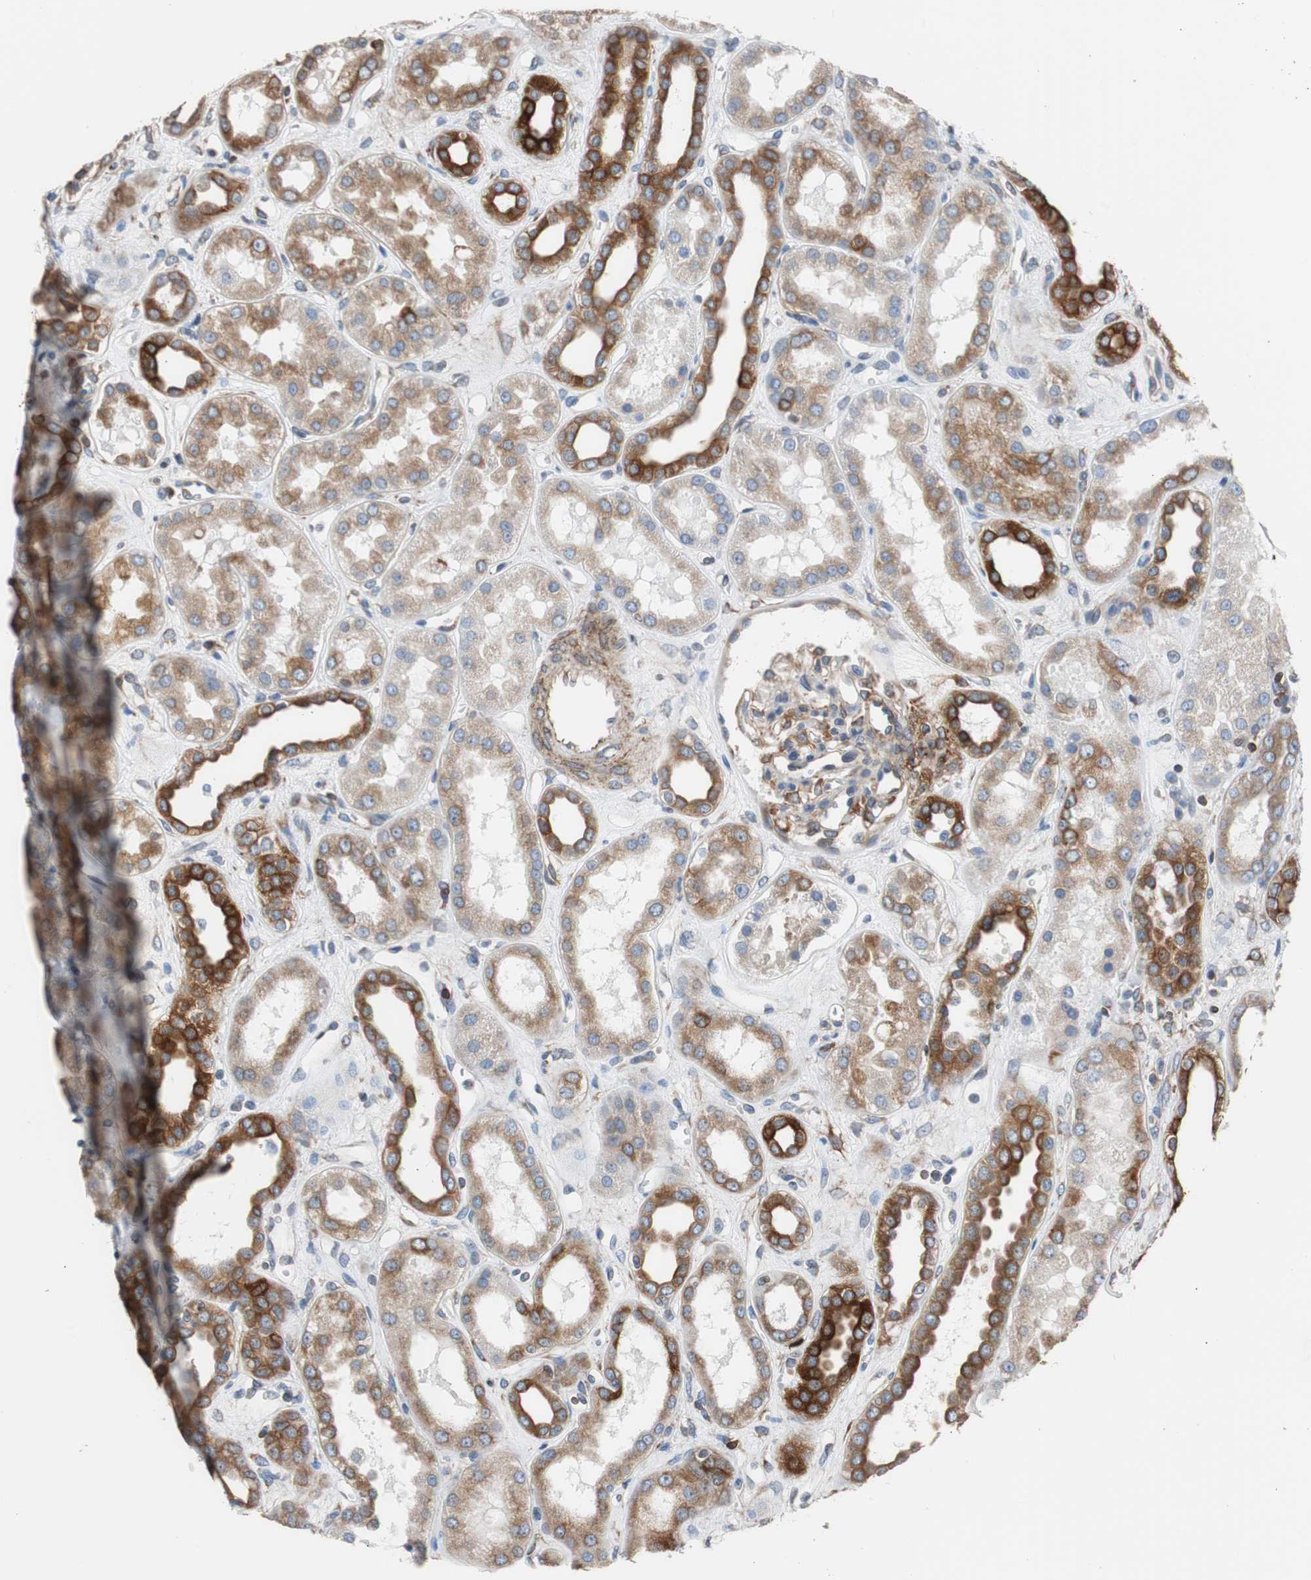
{"staining": {"intensity": "moderate", "quantity": "25%-75%", "location": "cytoplasmic/membranous"}, "tissue": "kidney", "cell_type": "Cells in glomeruli", "image_type": "normal", "snomed": [{"axis": "morphology", "description": "Normal tissue, NOS"}, {"axis": "topography", "description": "Kidney"}], "caption": "Immunohistochemical staining of normal human kidney exhibits medium levels of moderate cytoplasmic/membranous positivity in approximately 25%-75% of cells in glomeruli.", "gene": "PBXIP1", "patient": {"sex": "male", "age": 59}}